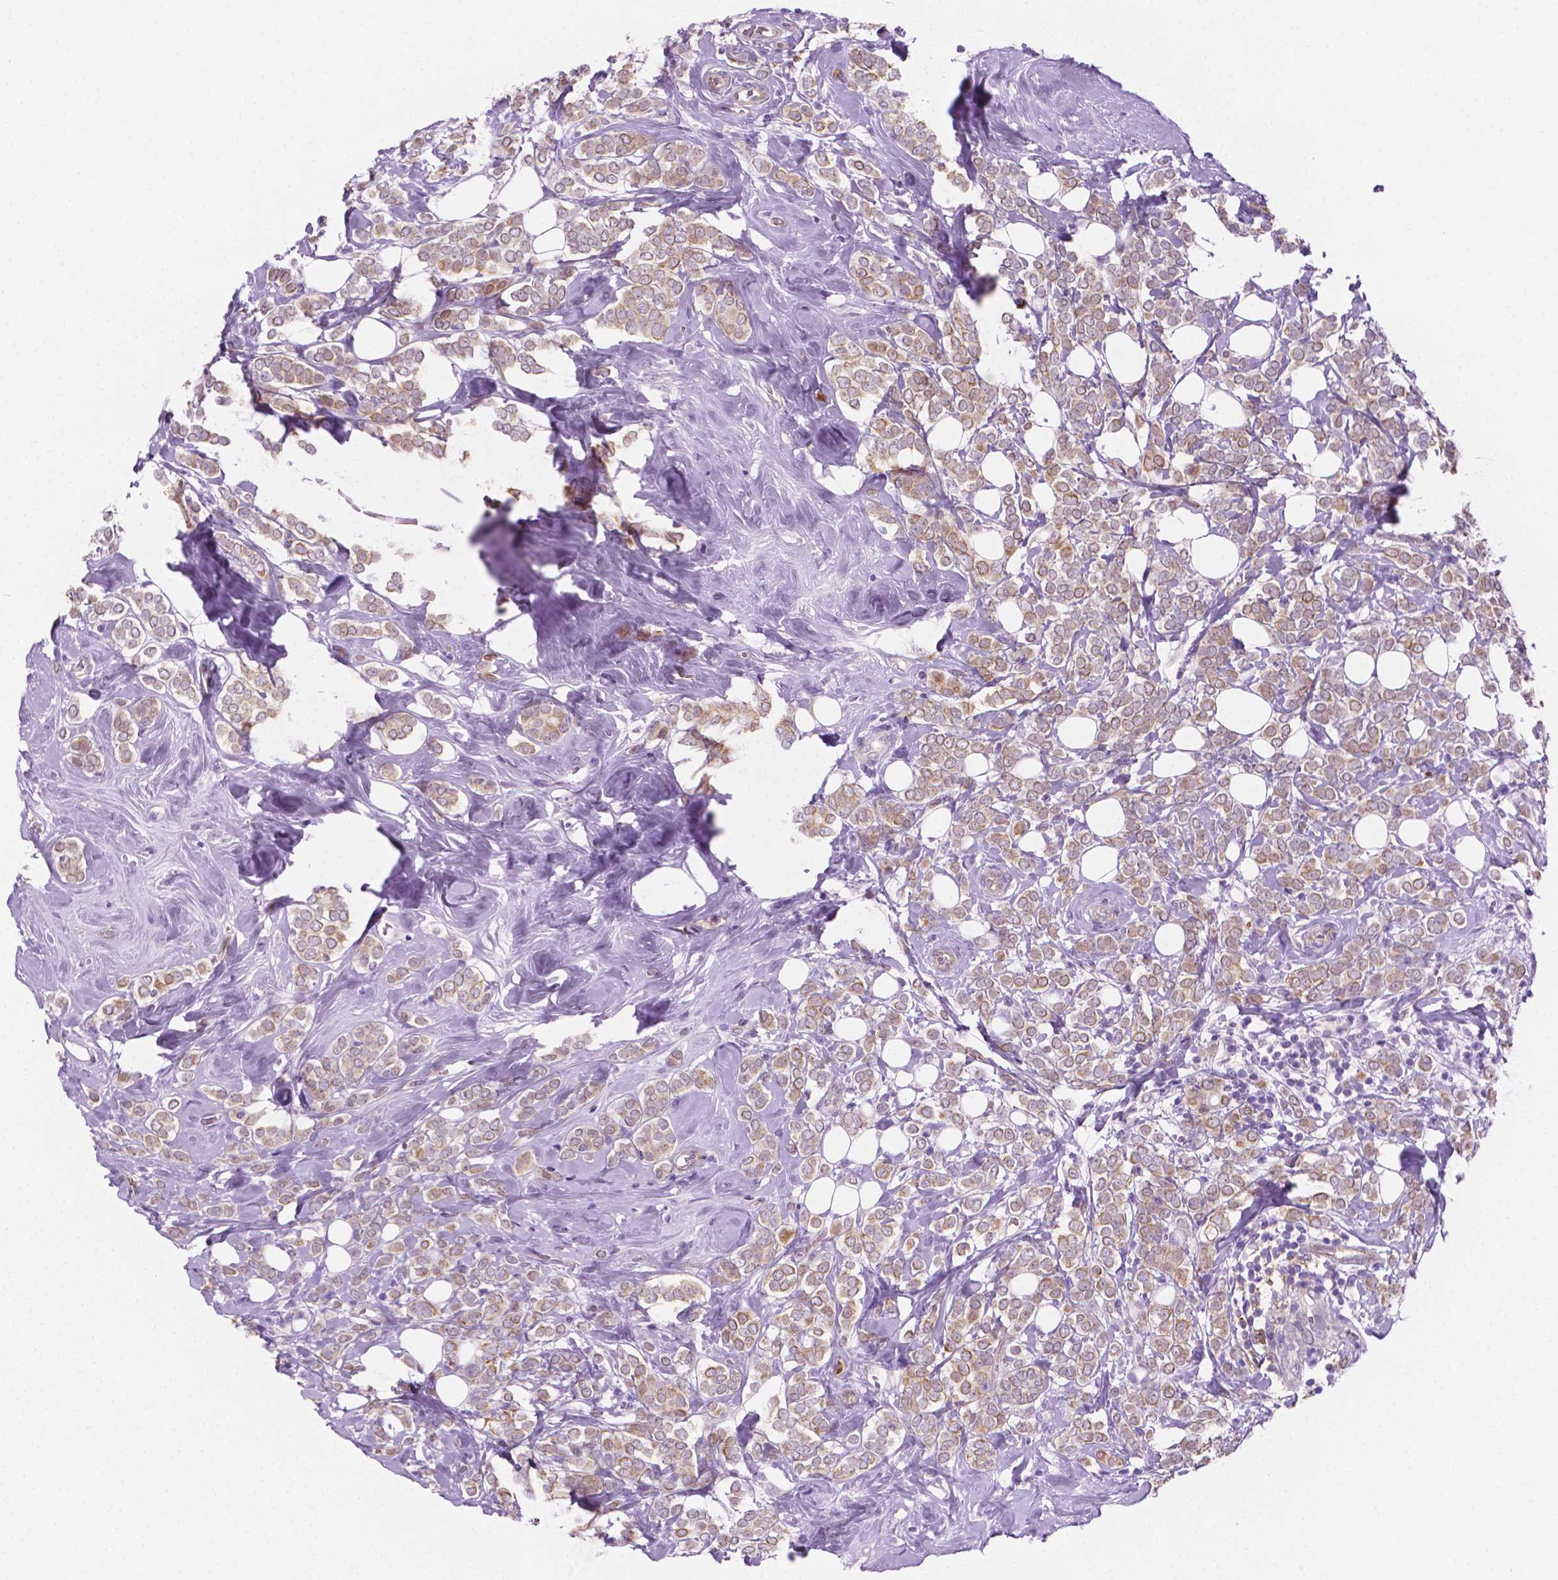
{"staining": {"intensity": "weak", "quantity": ">75%", "location": "cytoplasmic/membranous"}, "tissue": "breast cancer", "cell_type": "Tumor cells", "image_type": "cancer", "snomed": [{"axis": "morphology", "description": "Lobular carcinoma"}, {"axis": "topography", "description": "Breast"}], "caption": "Breast cancer (lobular carcinoma) stained with DAB (3,3'-diaminobenzidine) IHC demonstrates low levels of weak cytoplasmic/membranous expression in about >75% of tumor cells.", "gene": "EPPK1", "patient": {"sex": "female", "age": 49}}